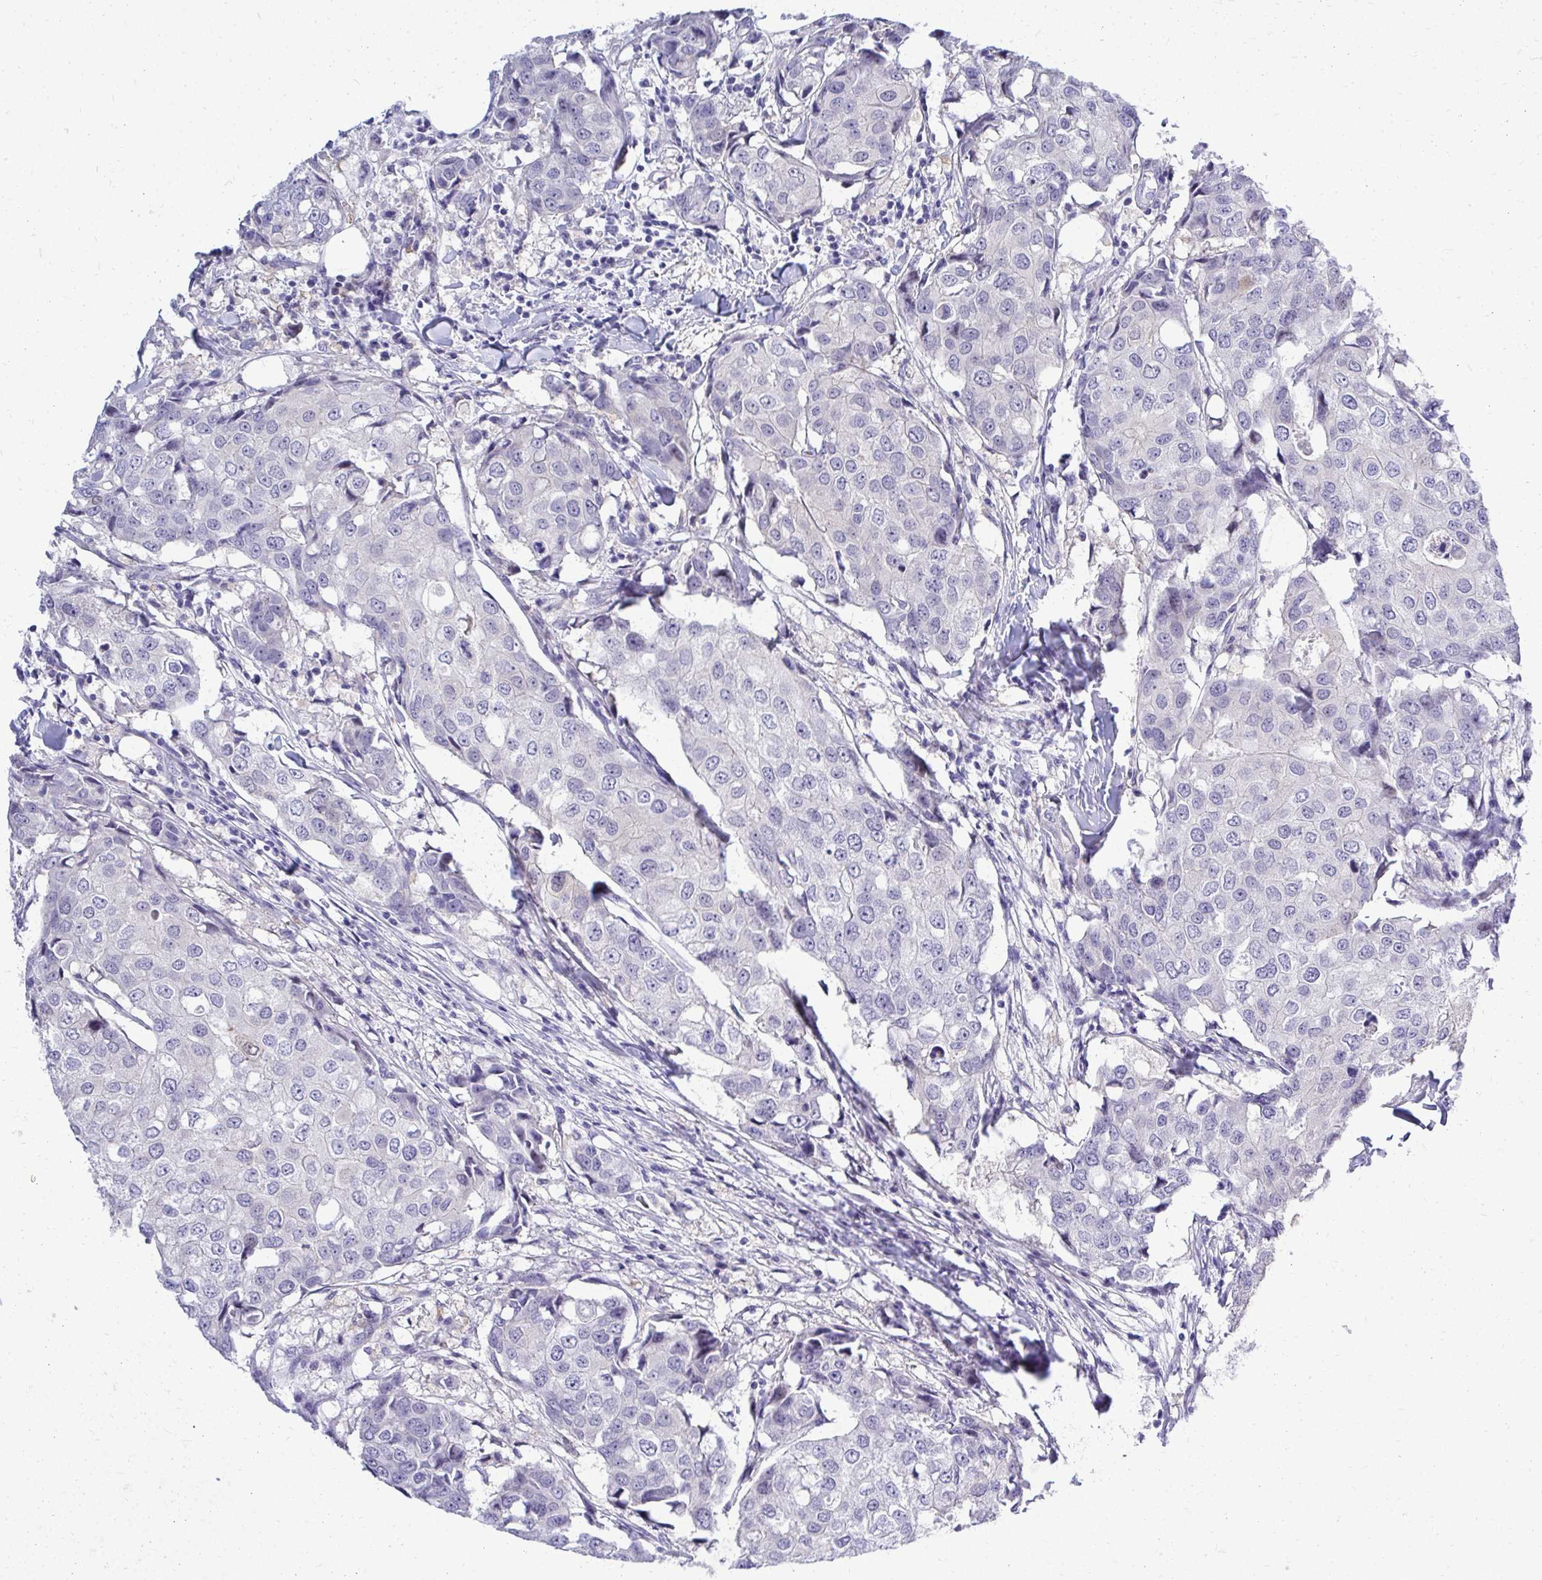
{"staining": {"intensity": "negative", "quantity": "none", "location": "none"}, "tissue": "breast cancer", "cell_type": "Tumor cells", "image_type": "cancer", "snomed": [{"axis": "morphology", "description": "Duct carcinoma"}, {"axis": "topography", "description": "Breast"}], "caption": "DAB (3,3'-diaminobenzidine) immunohistochemical staining of human breast cancer exhibits no significant staining in tumor cells. (Stains: DAB immunohistochemistry (IHC) with hematoxylin counter stain, Microscopy: brightfield microscopy at high magnification).", "gene": "ZSWIM9", "patient": {"sex": "female", "age": 27}}